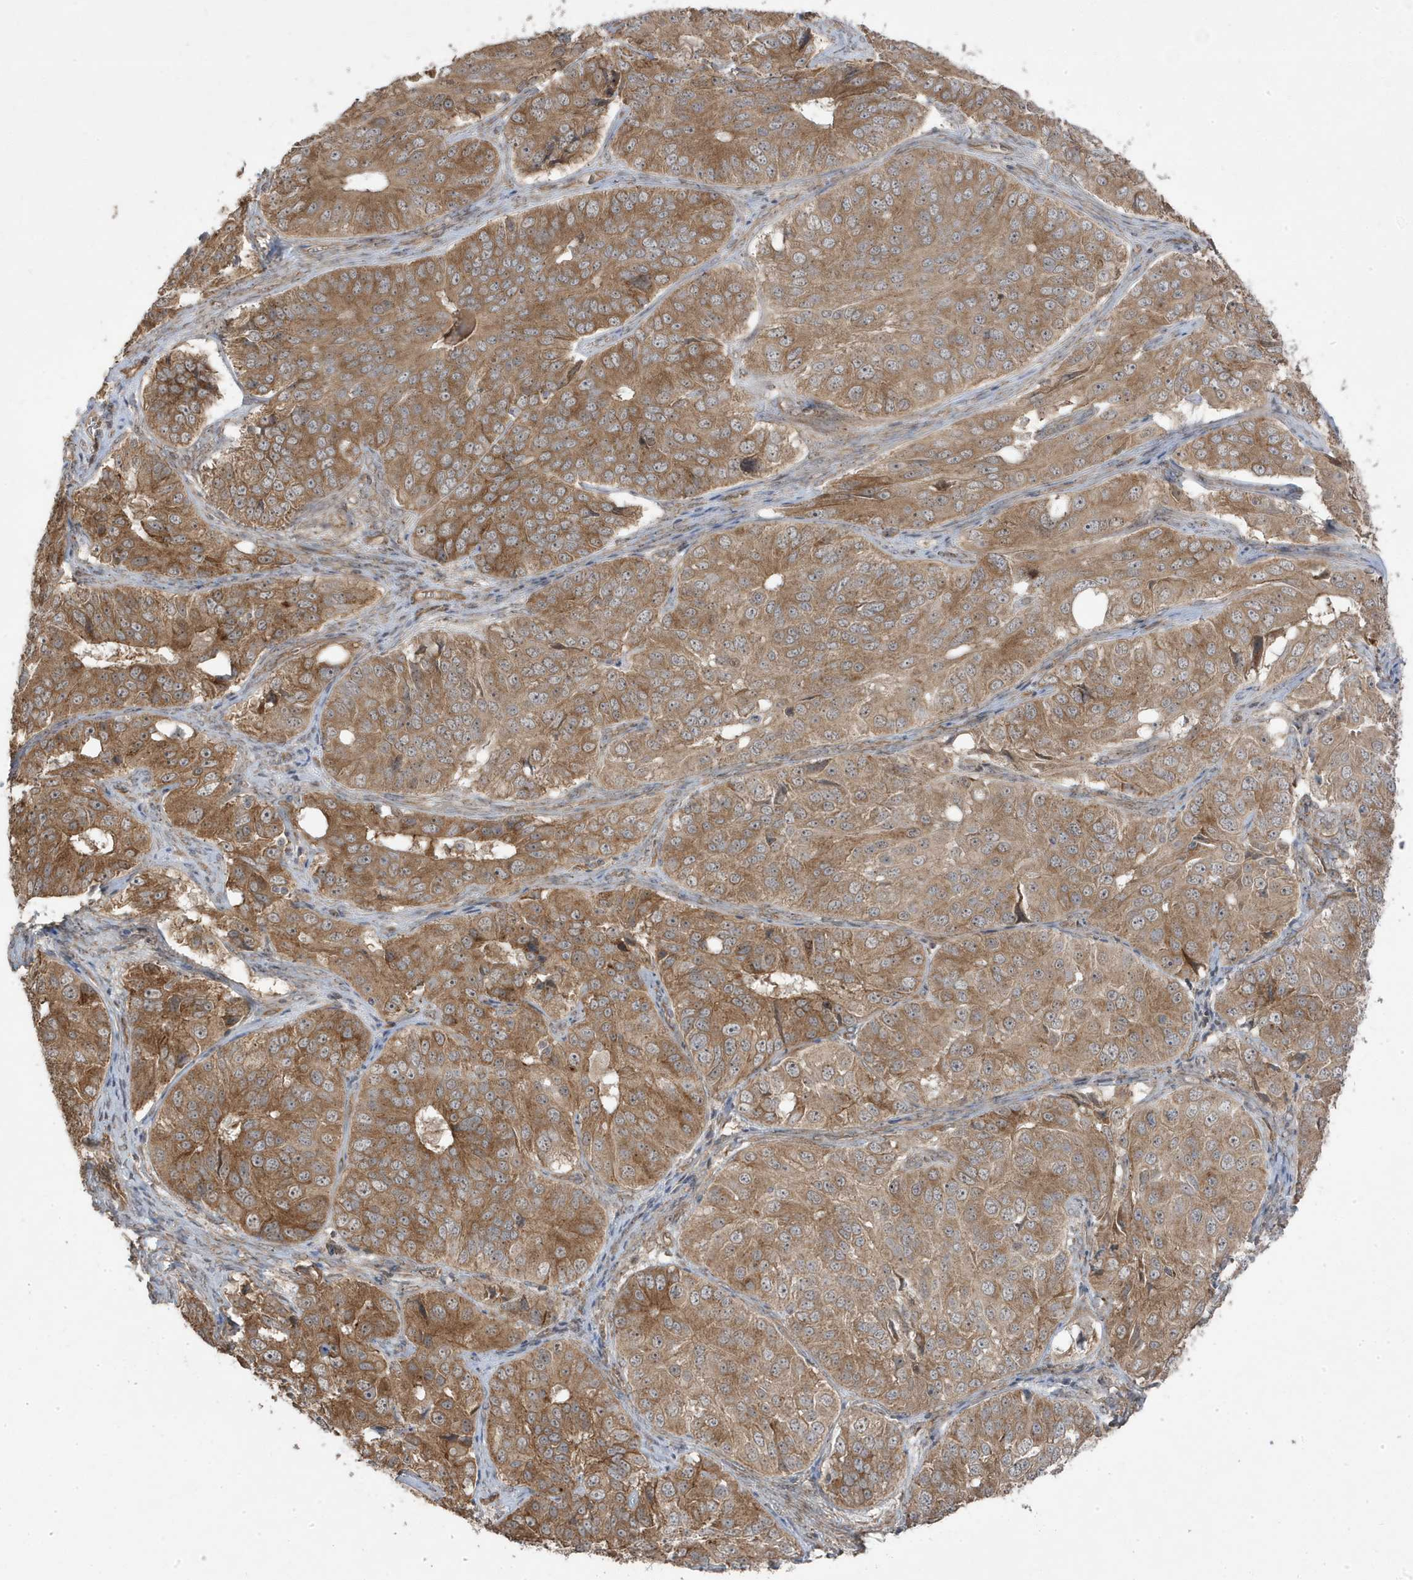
{"staining": {"intensity": "moderate", "quantity": ">75%", "location": "cytoplasmic/membranous"}, "tissue": "ovarian cancer", "cell_type": "Tumor cells", "image_type": "cancer", "snomed": [{"axis": "morphology", "description": "Carcinoma, endometroid"}, {"axis": "topography", "description": "Ovary"}], "caption": "High-power microscopy captured an immunohistochemistry micrograph of ovarian endometroid carcinoma, revealing moderate cytoplasmic/membranous staining in approximately >75% of tumor cells. (DAB (3,3'-diaminobenzidine) IHC with brightfield microscopy, high magnification).", "gene": "DNAJC12", "patient": {"sex": "female", "age": 51}}